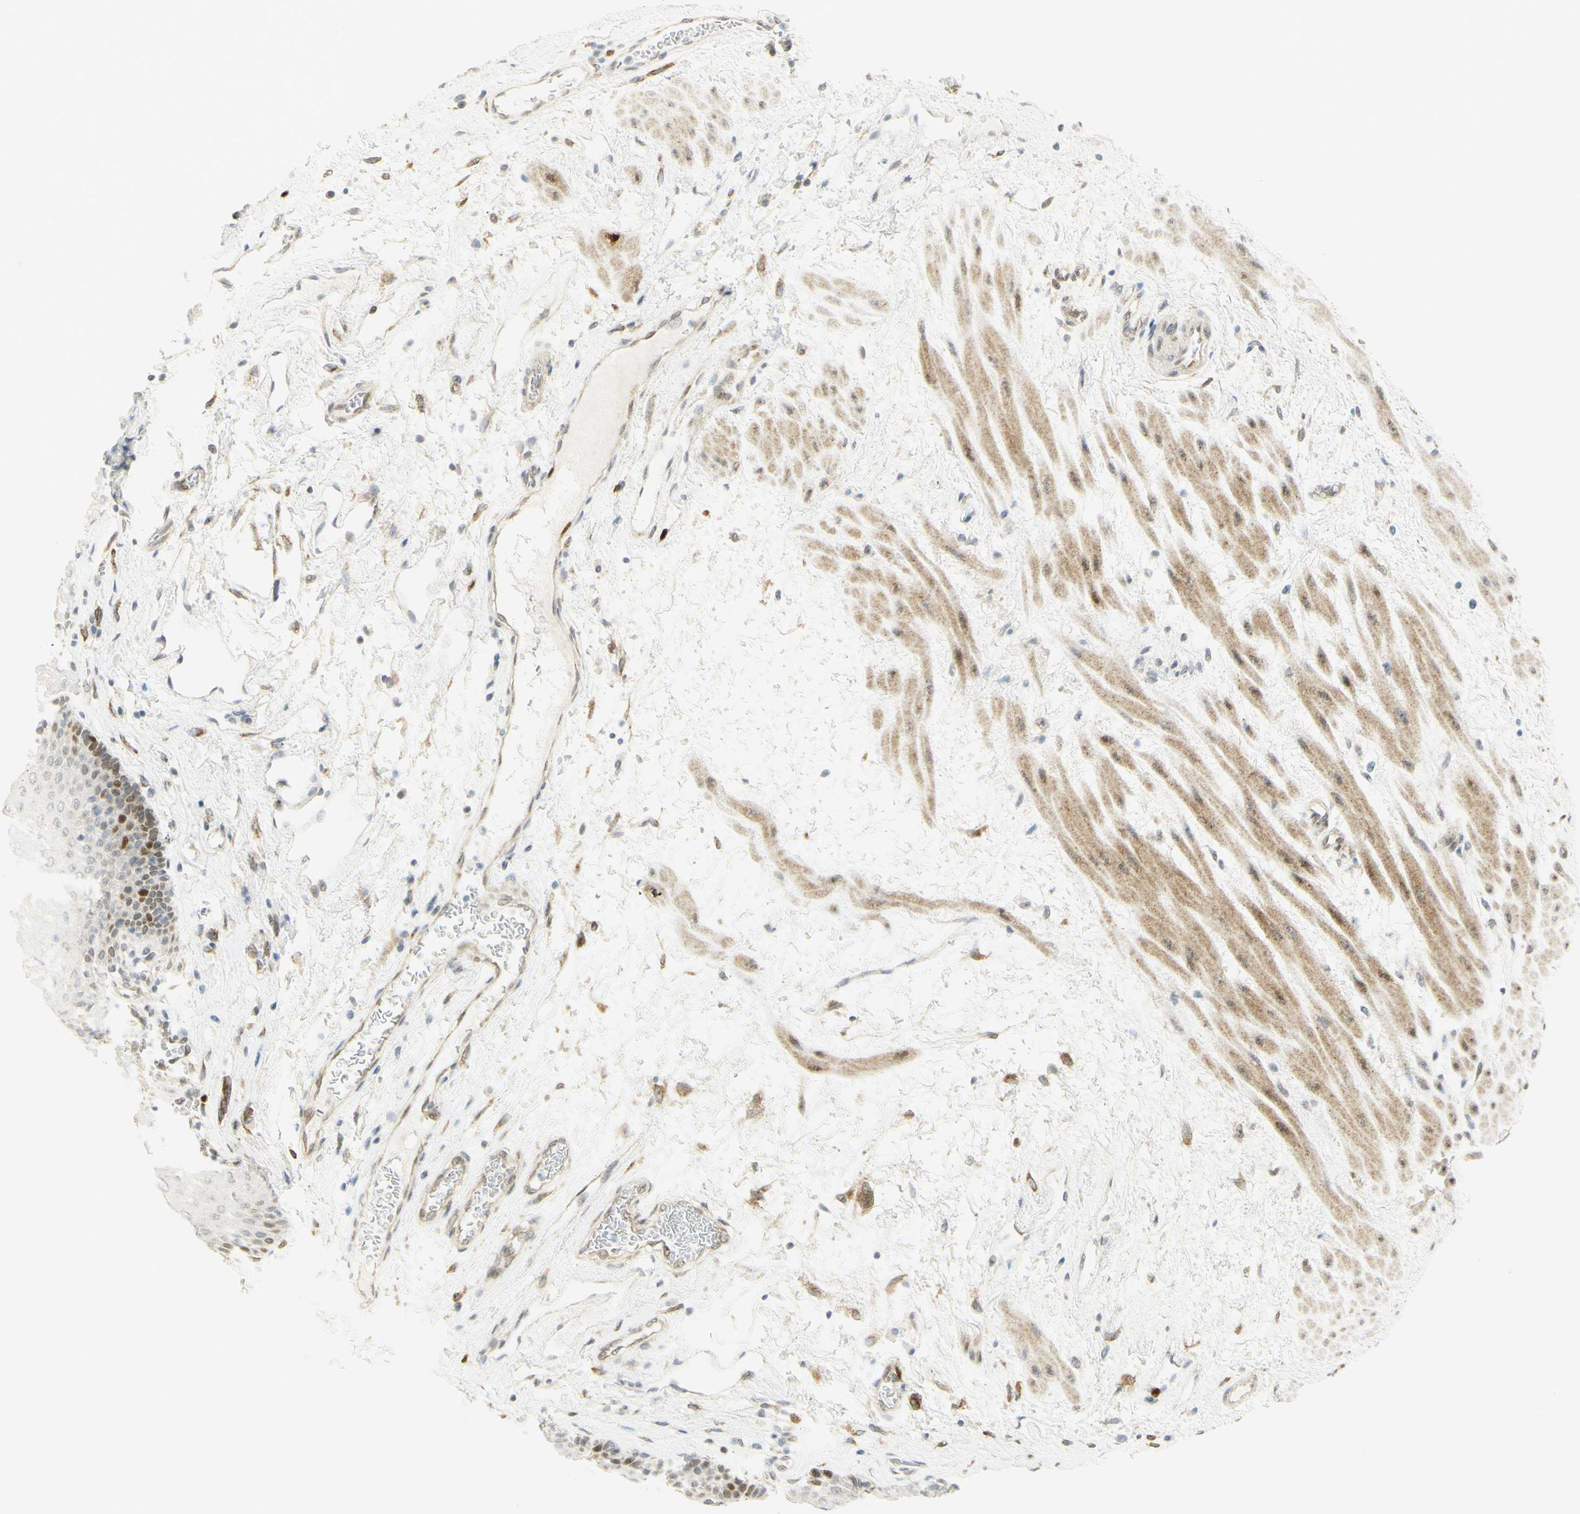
{"staining": {"intensity": "strong", "quantity": "<25%", "location": "nuclear"}, "tissue": "esophagus", "cell_type": "Squamous epithelial cells", "image_type": "normal", "snomed": [{"axis": "morphology", "description": "Normal tissue, NOS"}, {"axis": "topography", "description": "Esophagus"}], "caption": "Strong nuclear staining is present in approximately <25% of squamous epithelial cells in benign esophagus.", "gene": "E2F1", "patient": {"sex": "male", "age": 48}}